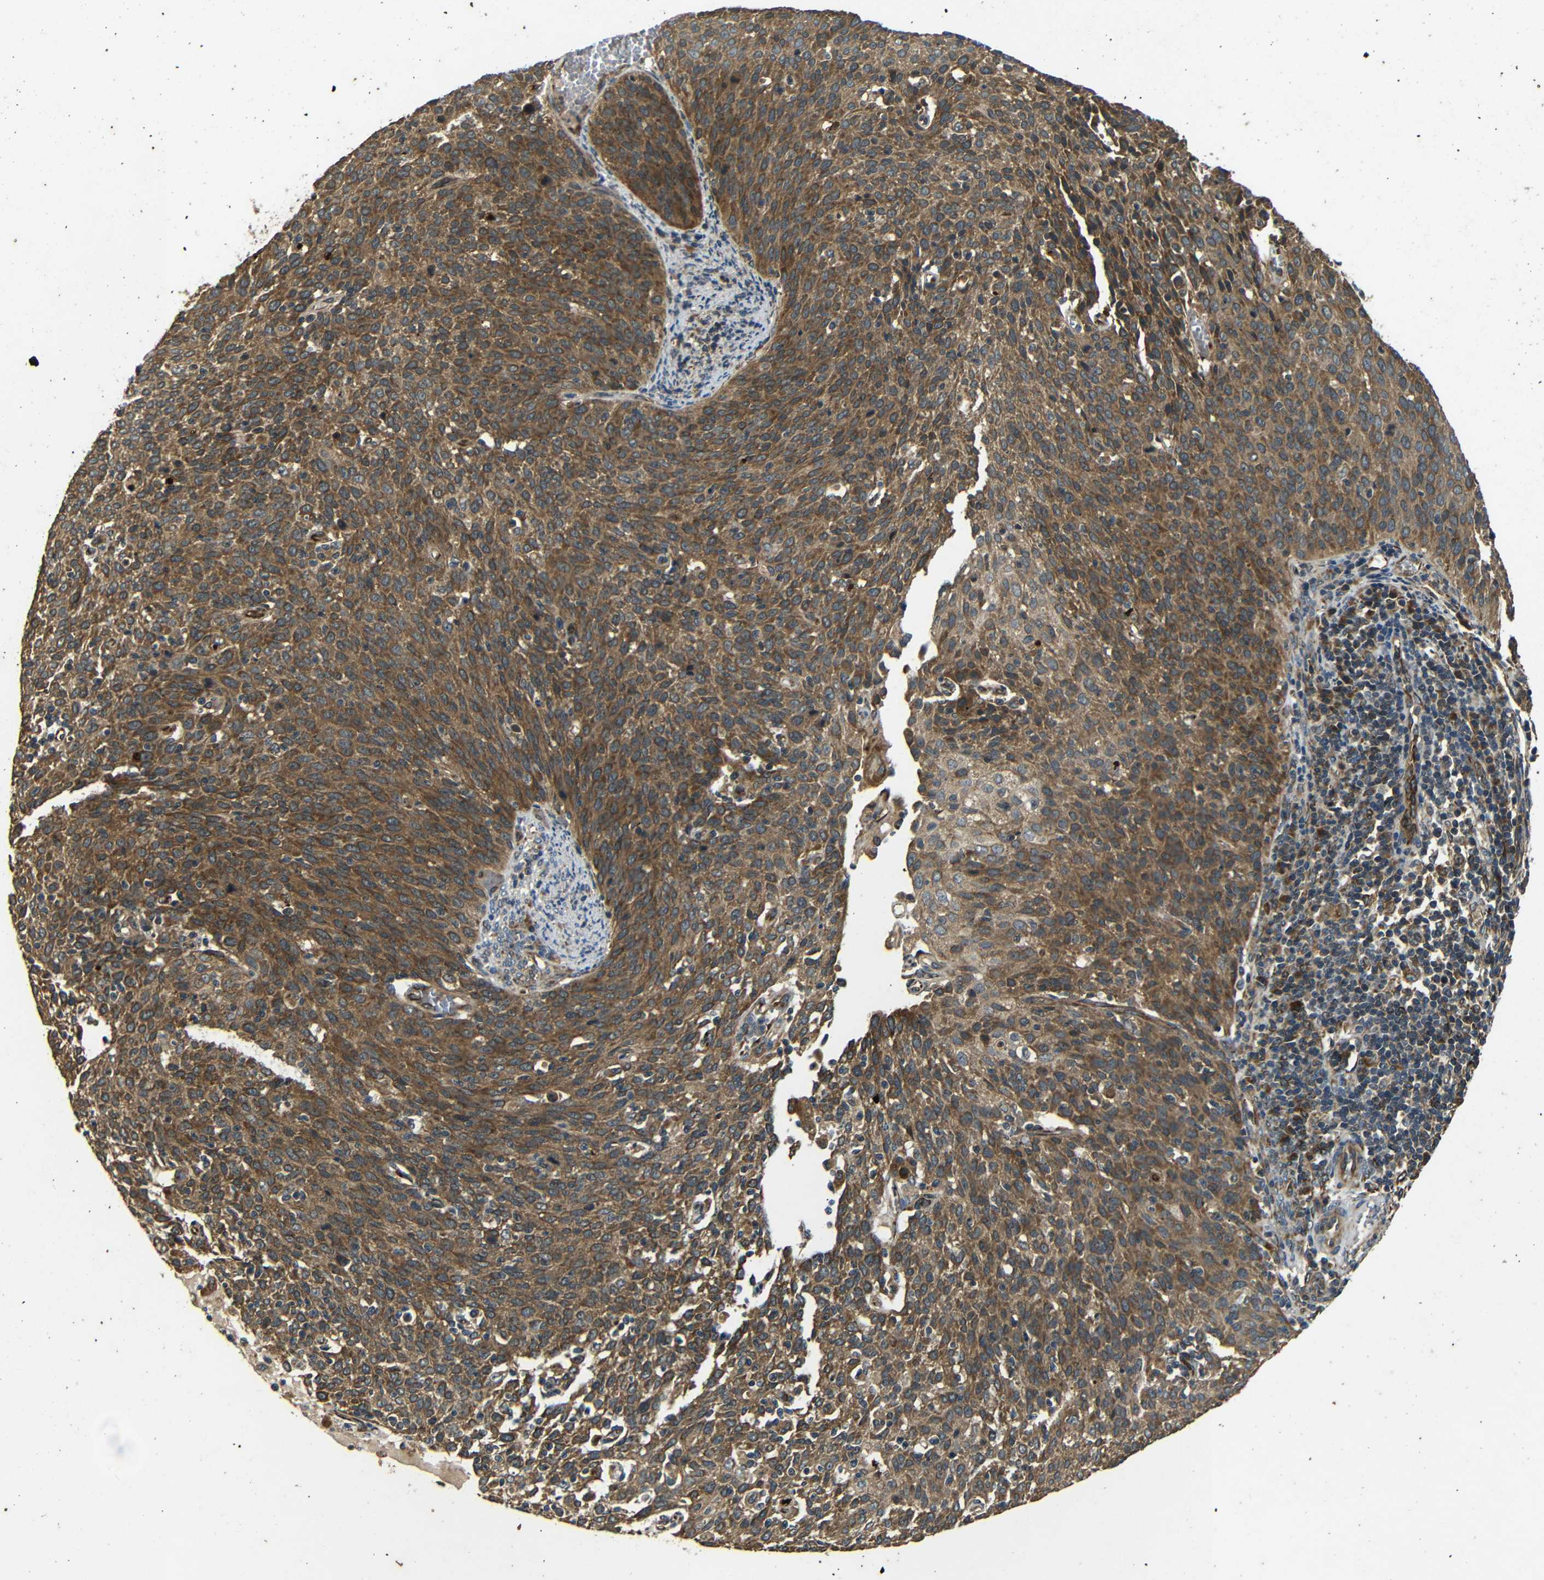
{"staining": {"intensity": "moderate", "quantity": ">75%", "location": "cytoplasmic/membranous"}, "tissue": "cervical cancer", "cell_type": "Tumor cells", "image_type": "cancer", "snomed": [{"axis": "morphology", "description": "Squamous cell carcinoma, NOS"}, {"axis": "topography", "description": "Cervix"}], "caption": "An IHC image of neoplastic tissue is shown. Protein staining in brown labels moderate cytoplasmic/membranous positivity in cervical cancer (squamous cell carcinoma) within tumor cells.", "gene": "TRPC1", "patient": {"sex": "female", "age": 38}}